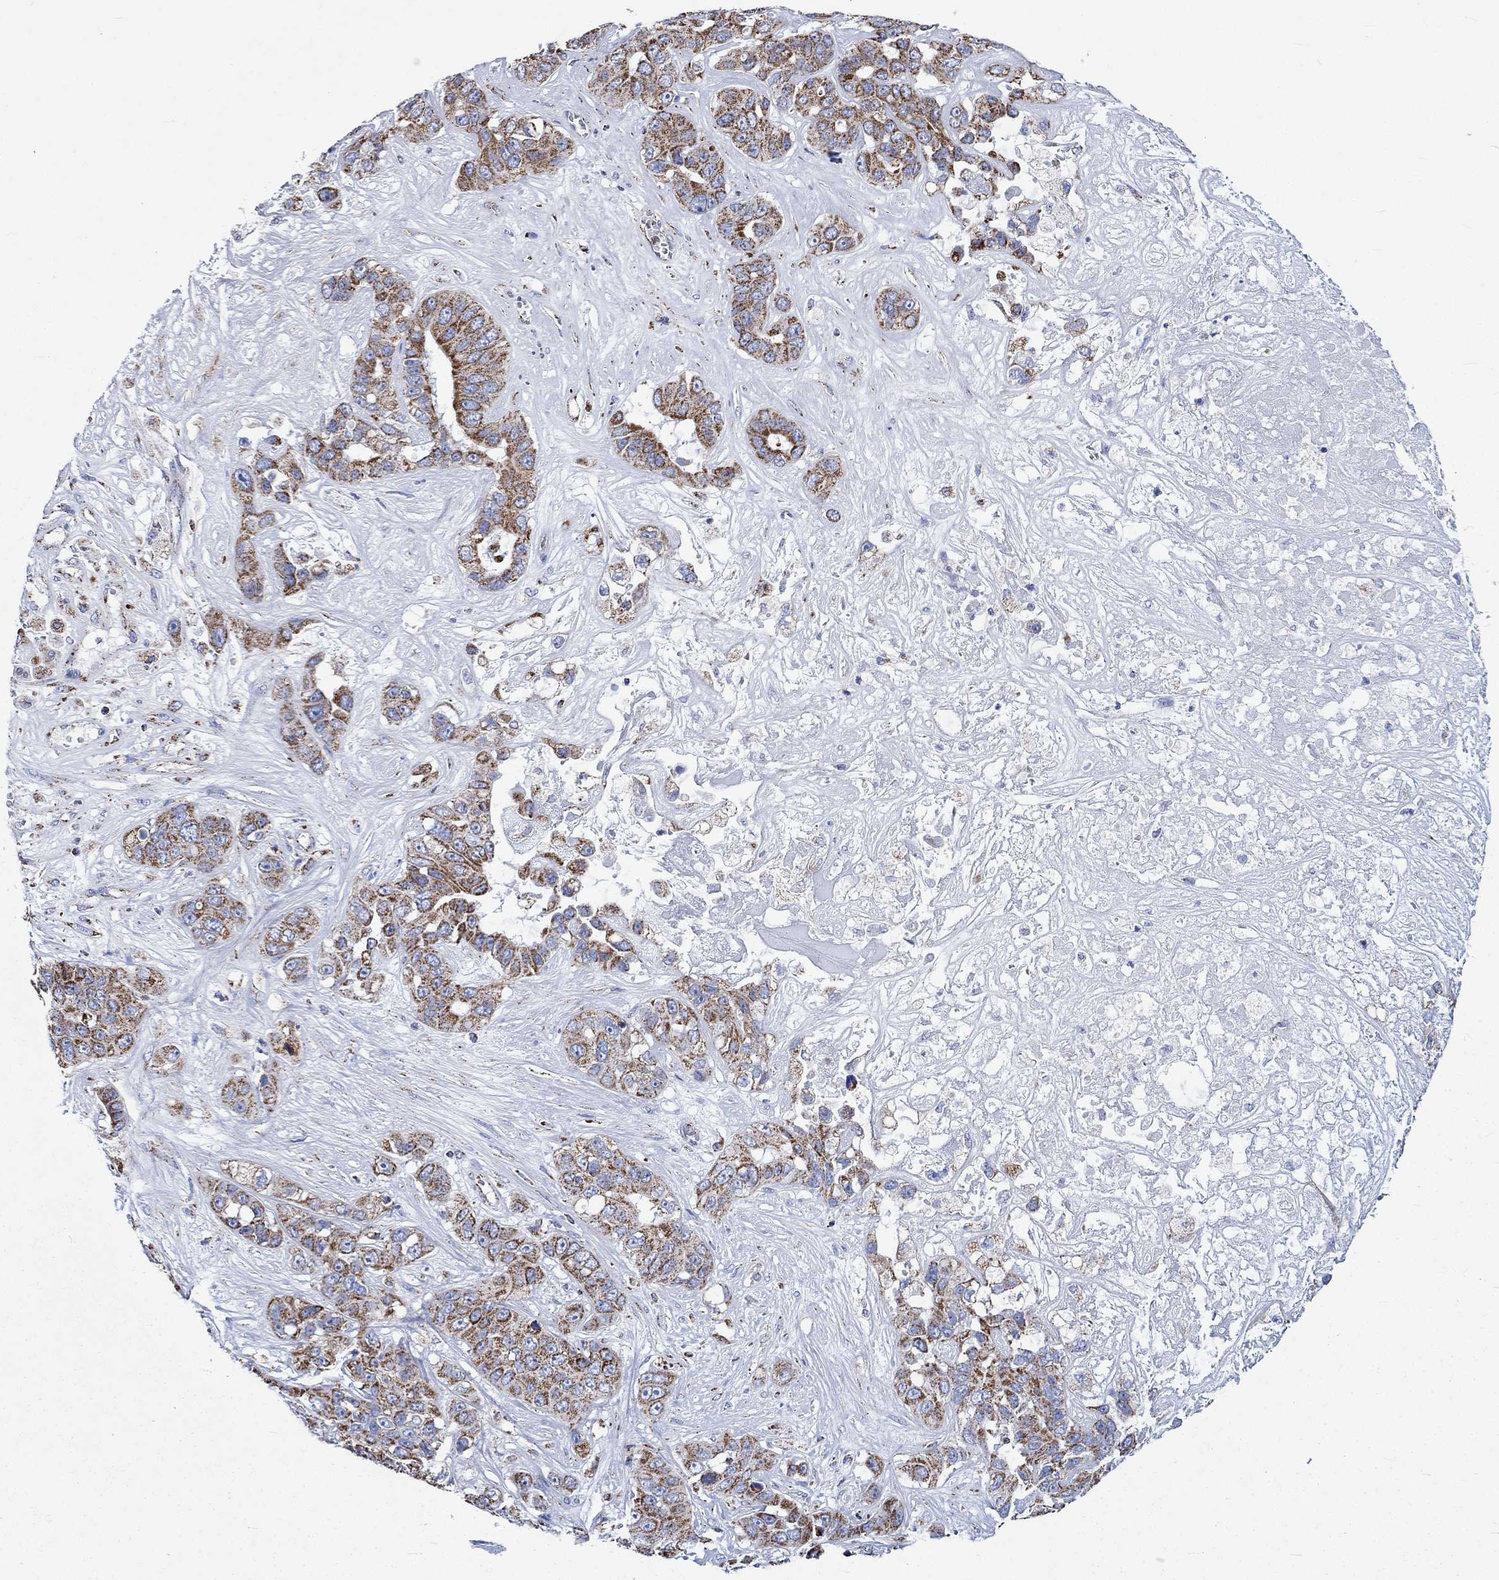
{"staining": {"intensity": "strong", "quantity": ">75%", "location": "cytoplasmic/membranous"}, "tissue": "liver cancer", "cell_type": "Tumor cells", "image_type": "cancer", "snomed": [{"axis": "morphology", "description": "Cholangiocarcinoma"}, {"axis": "topography", "description": "Liver"}], "caption": "This is an image of immunohistochemistry staining of liver cholangiocarcinoma, which shows strong staining in the cytoplasmic/membranous of tumor cells.", "gene": "RCE1", "patient": {"sex": "female", "age": 52}}